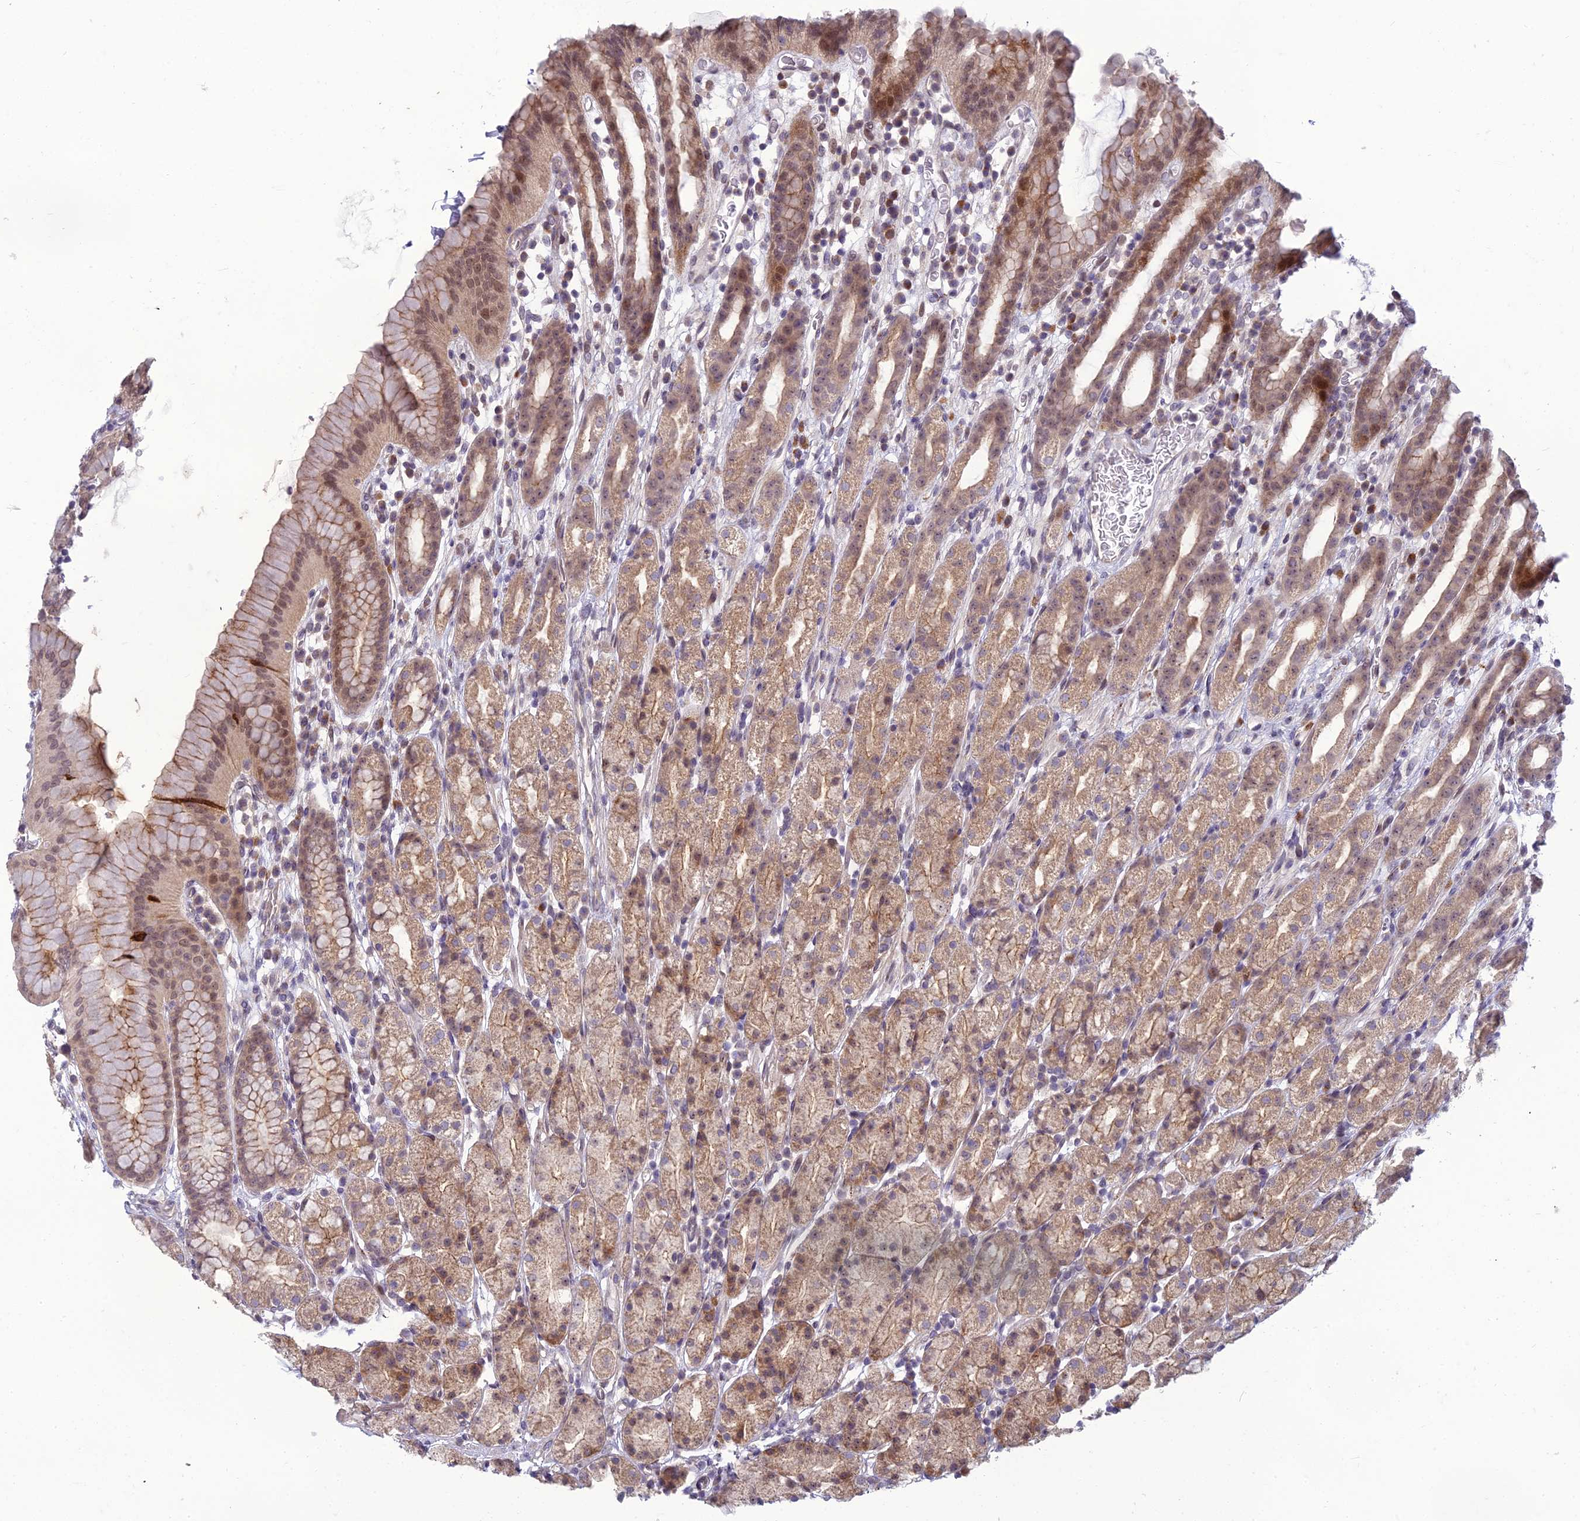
{"staining": {"intensity": "moderate", "quantity": ">75%", "location": "cytoplasmic/membranous,nuclear"}, "tissue": "stomach", "cell_type": "Glandular cells", "image_type": "normal", "snomed": [{"axis": "morphology", "description": "Normal tissue, NOS"}, {"axis": "topography", "description": "Stomach, upper"}], "caption": "Immunohistochemical staining of unremarkable stomach reveals >75% levels of moderate cytoplasmic/membranous,nuclear protein expression in about >75% of glandular cells. (IHC, brightfield microscopy, high magnification).", "gene": "DTX2", "patient": {"sex": "male", "age": 47}}